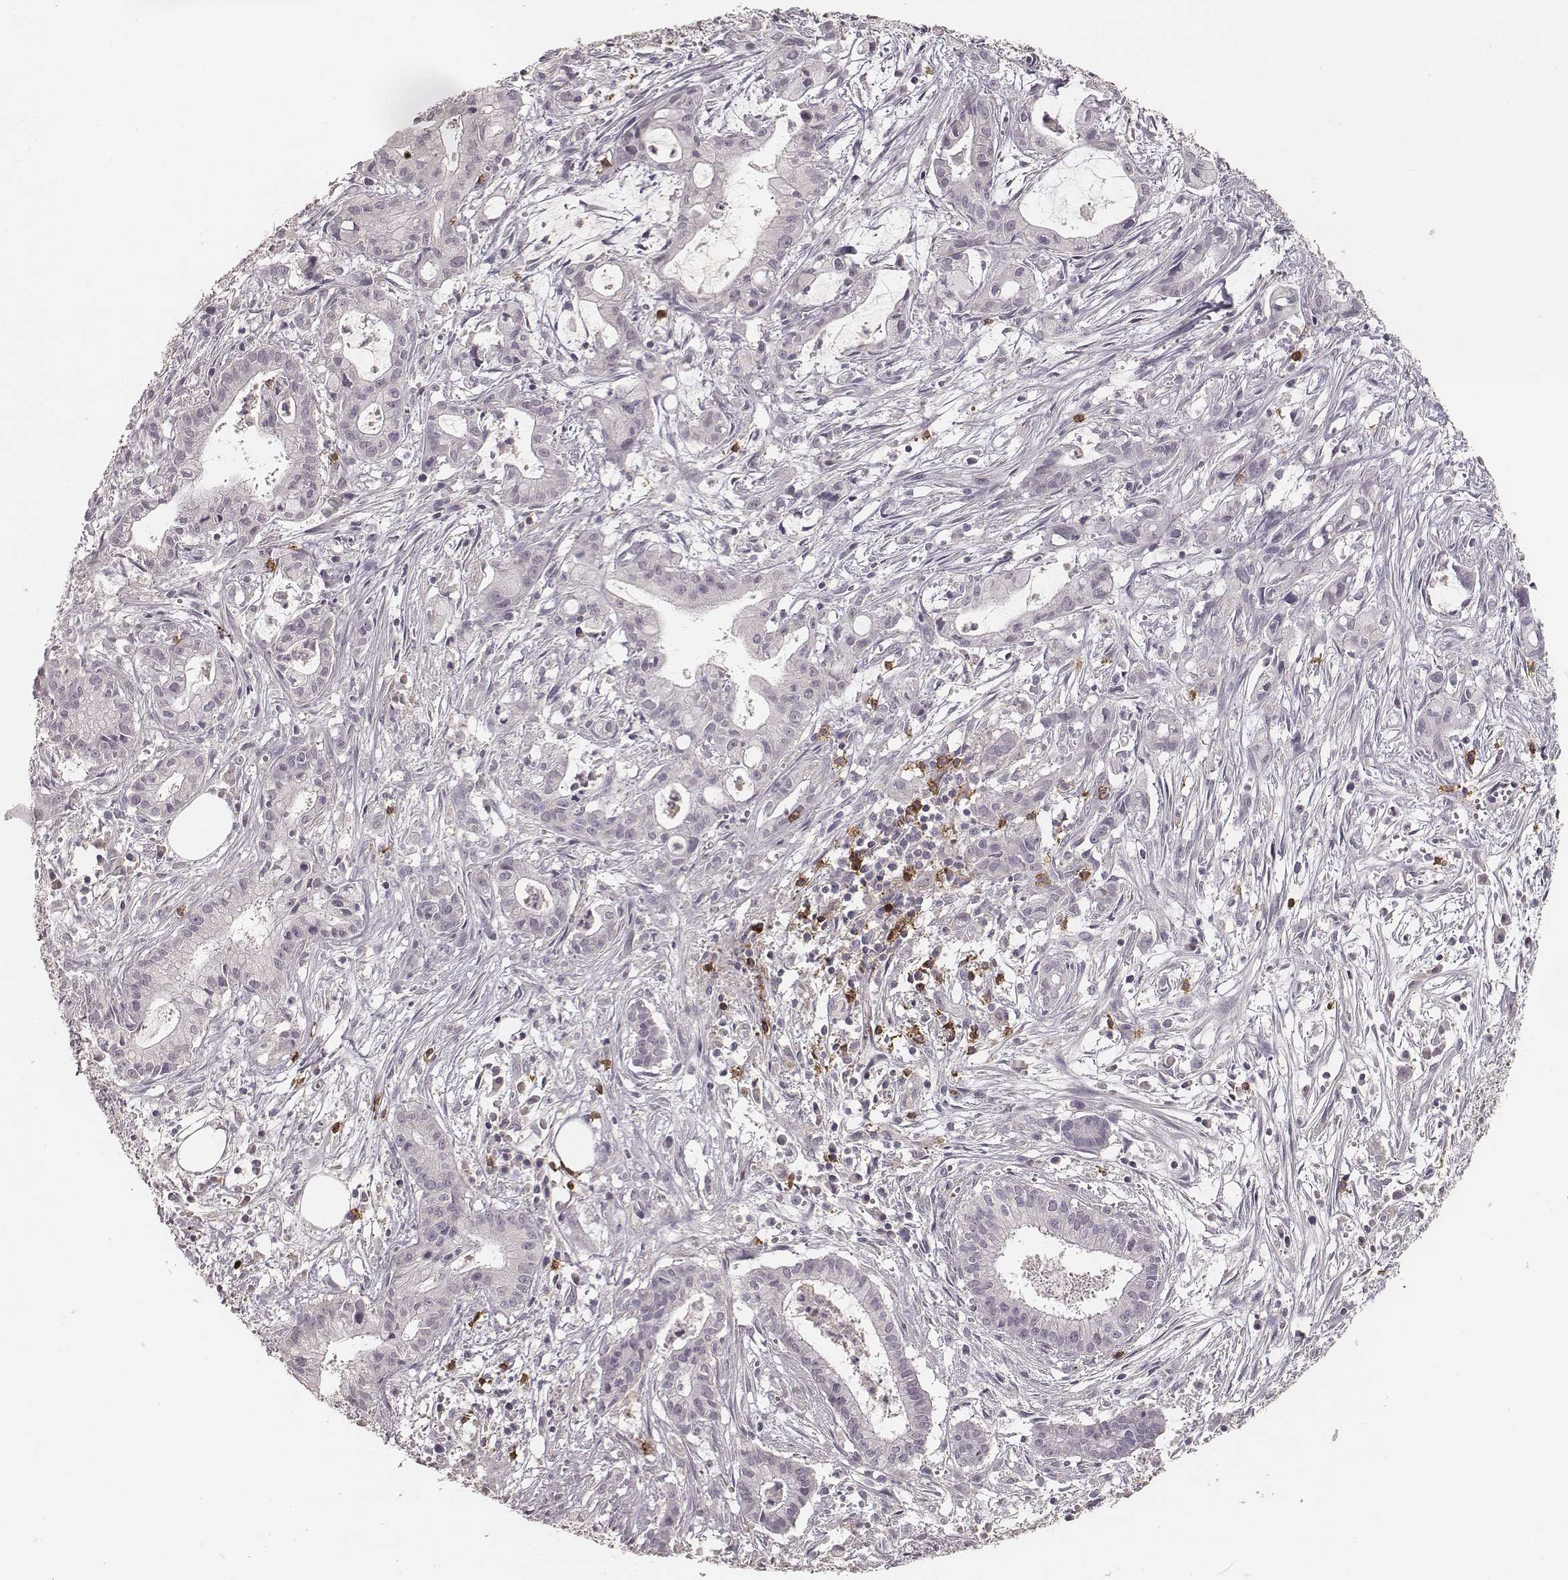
{"staining": {"intensity": "negative", "quantity": "none", "location": "none"}, "tissue": "pancreatic cancer", "cell_type": "Tumor cells", "image_type": "cancer", "snomed": [{"axis": "morphology", "description": "Adenocarcinoma, NOS"}, {"axis": "topography", "description": "Pancreas"}], "caption": "A high-resolution image shows immunohistochemistry (IHC) staining of adenocarcinoma (pancreatic), which demonstrates no significant expression in tumor cells.", "gene": "CD8A", "patient": {"sex": "male", "age": 48}}